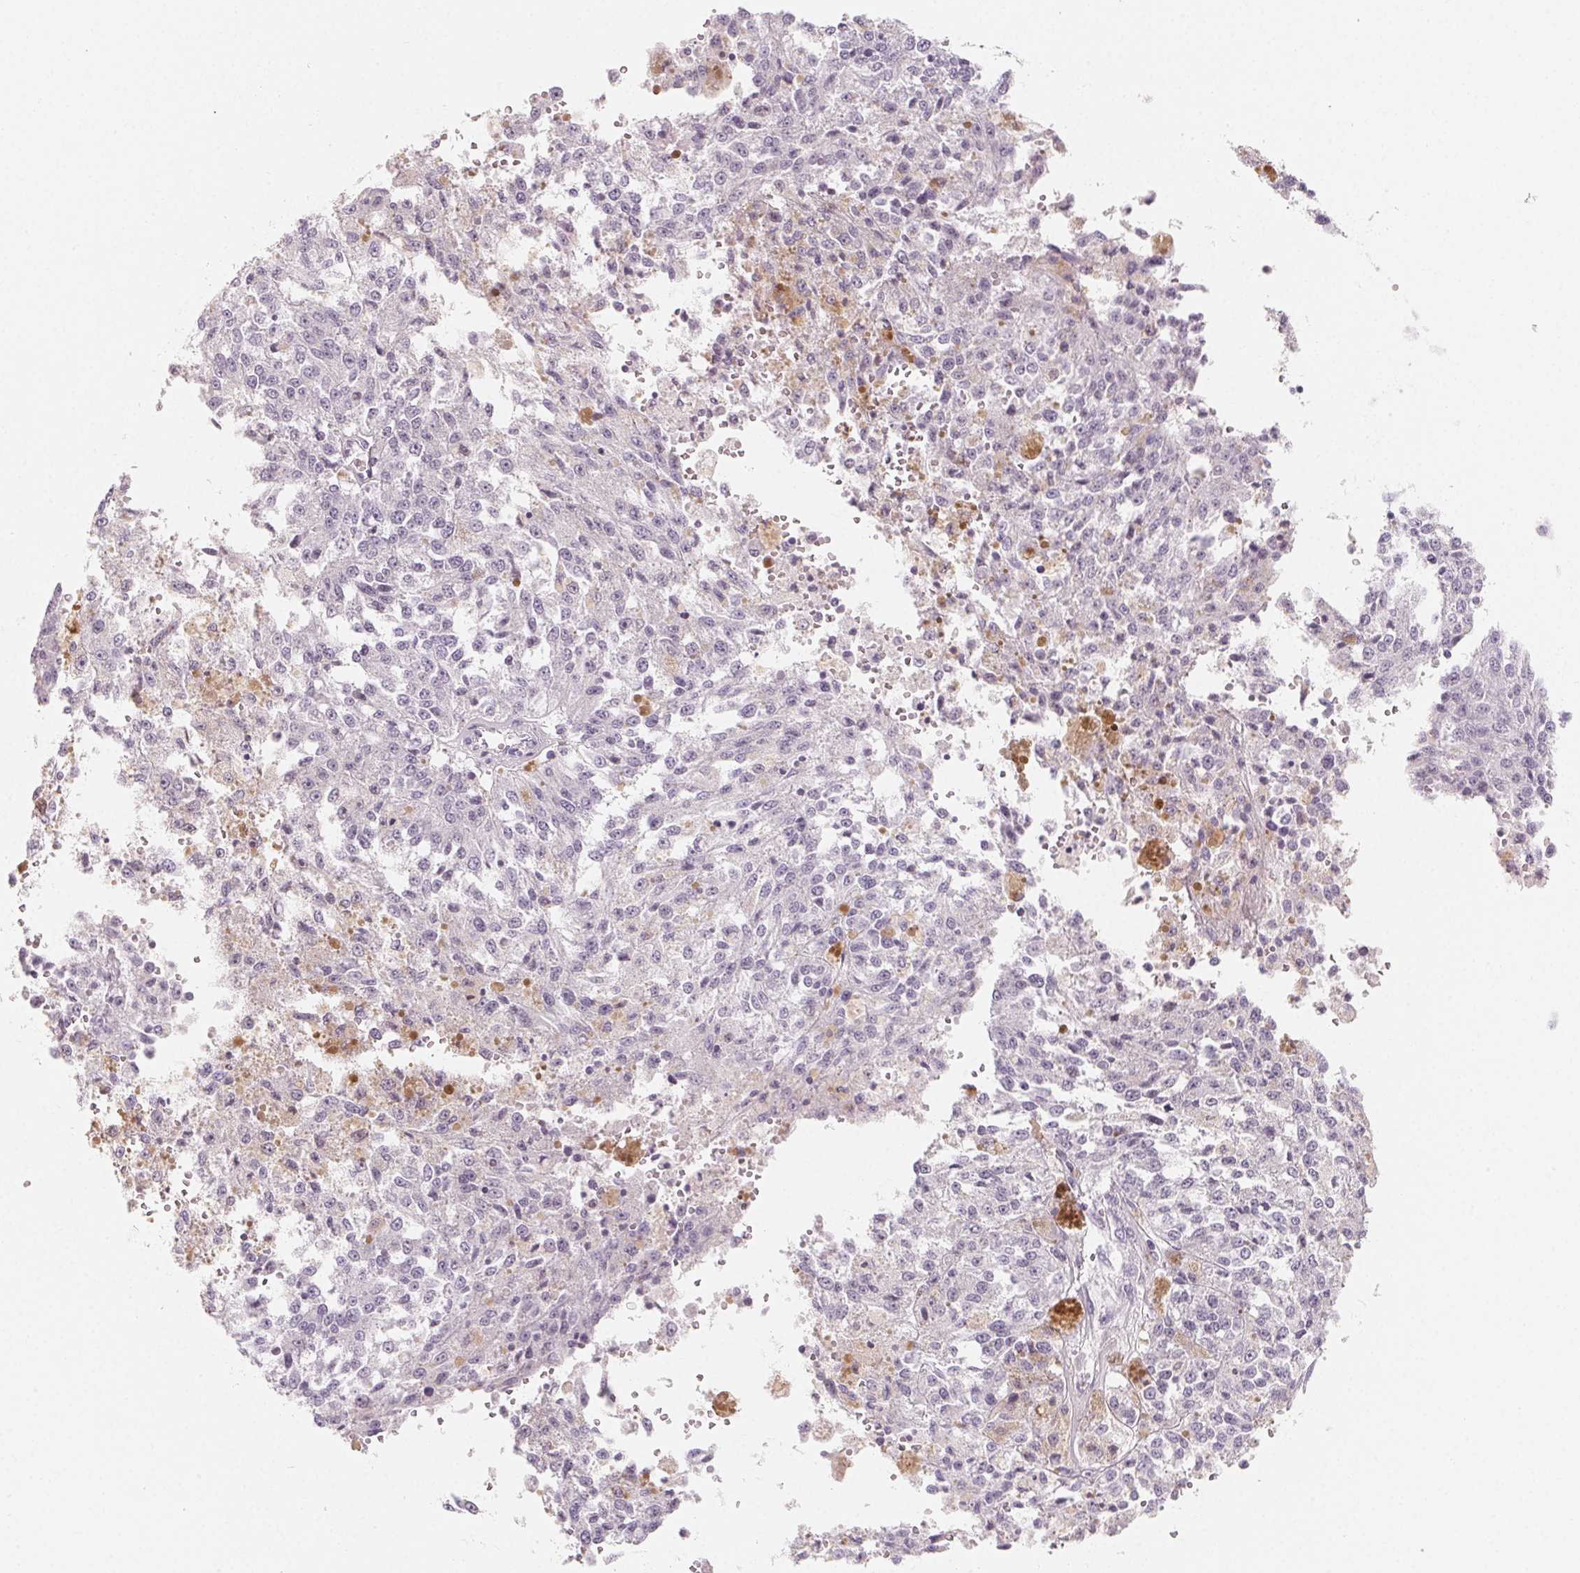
{"staining": {"intensity": "negative", "quantity": "none", "location": "none"}, "tissue": "melanoma", "cell_type": "Tumor cells", "image_type": "cancer", "snomed": [{"axis": "morphology", "description": "Malignant melanoma, Metastatic site"}, {"axis": "topography", "description": "Lymph node"}], "caption": "Protein analysis of malignant melanoma (metastatic site) reveals no significant positivity in tumor cells. (Brightfield microscopy of DAB (3,3'-diaminobenzidine) IHC at high magnification).", "gene": "SH3GL2", "patient": {"sex": "female", "age": 64}}